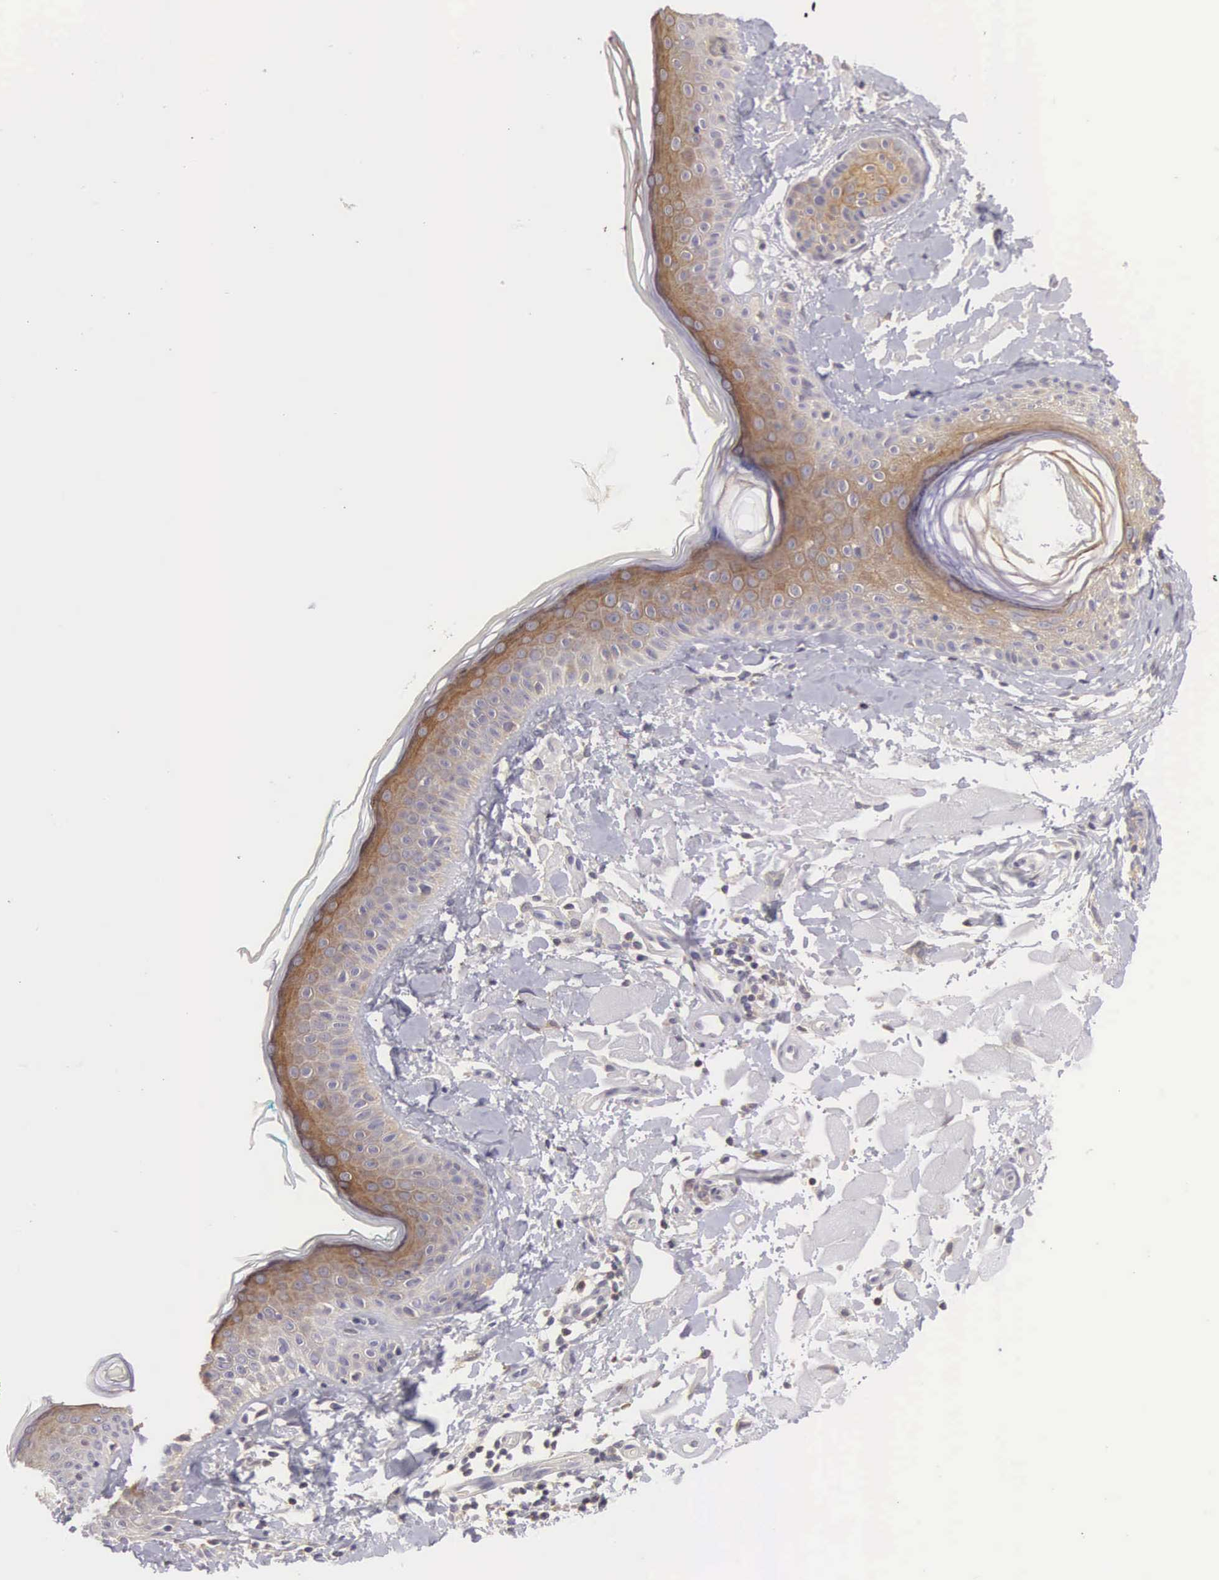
{"staining": {"intensity": "negative", "quantity": "none", "location": "none"}, "tissue": "skin", "cell_type": "Fibroblasts", "image_type": "normal", "snomed": [{"axis": "morphology", "description": "Normal tissue, NOS"}, {"axis": "topography", "description": "Skin"}], "caption": "High power microscopy photomicrograph of an IHC histopathology image of unremarkable skin, revealing no significant staining in fibroblasts. (DAB immunohistochemistry (IHC) with hematoxylin counter stain).", "gene": "TXLNG", "patient": {"sex": "male", "age": 86}}